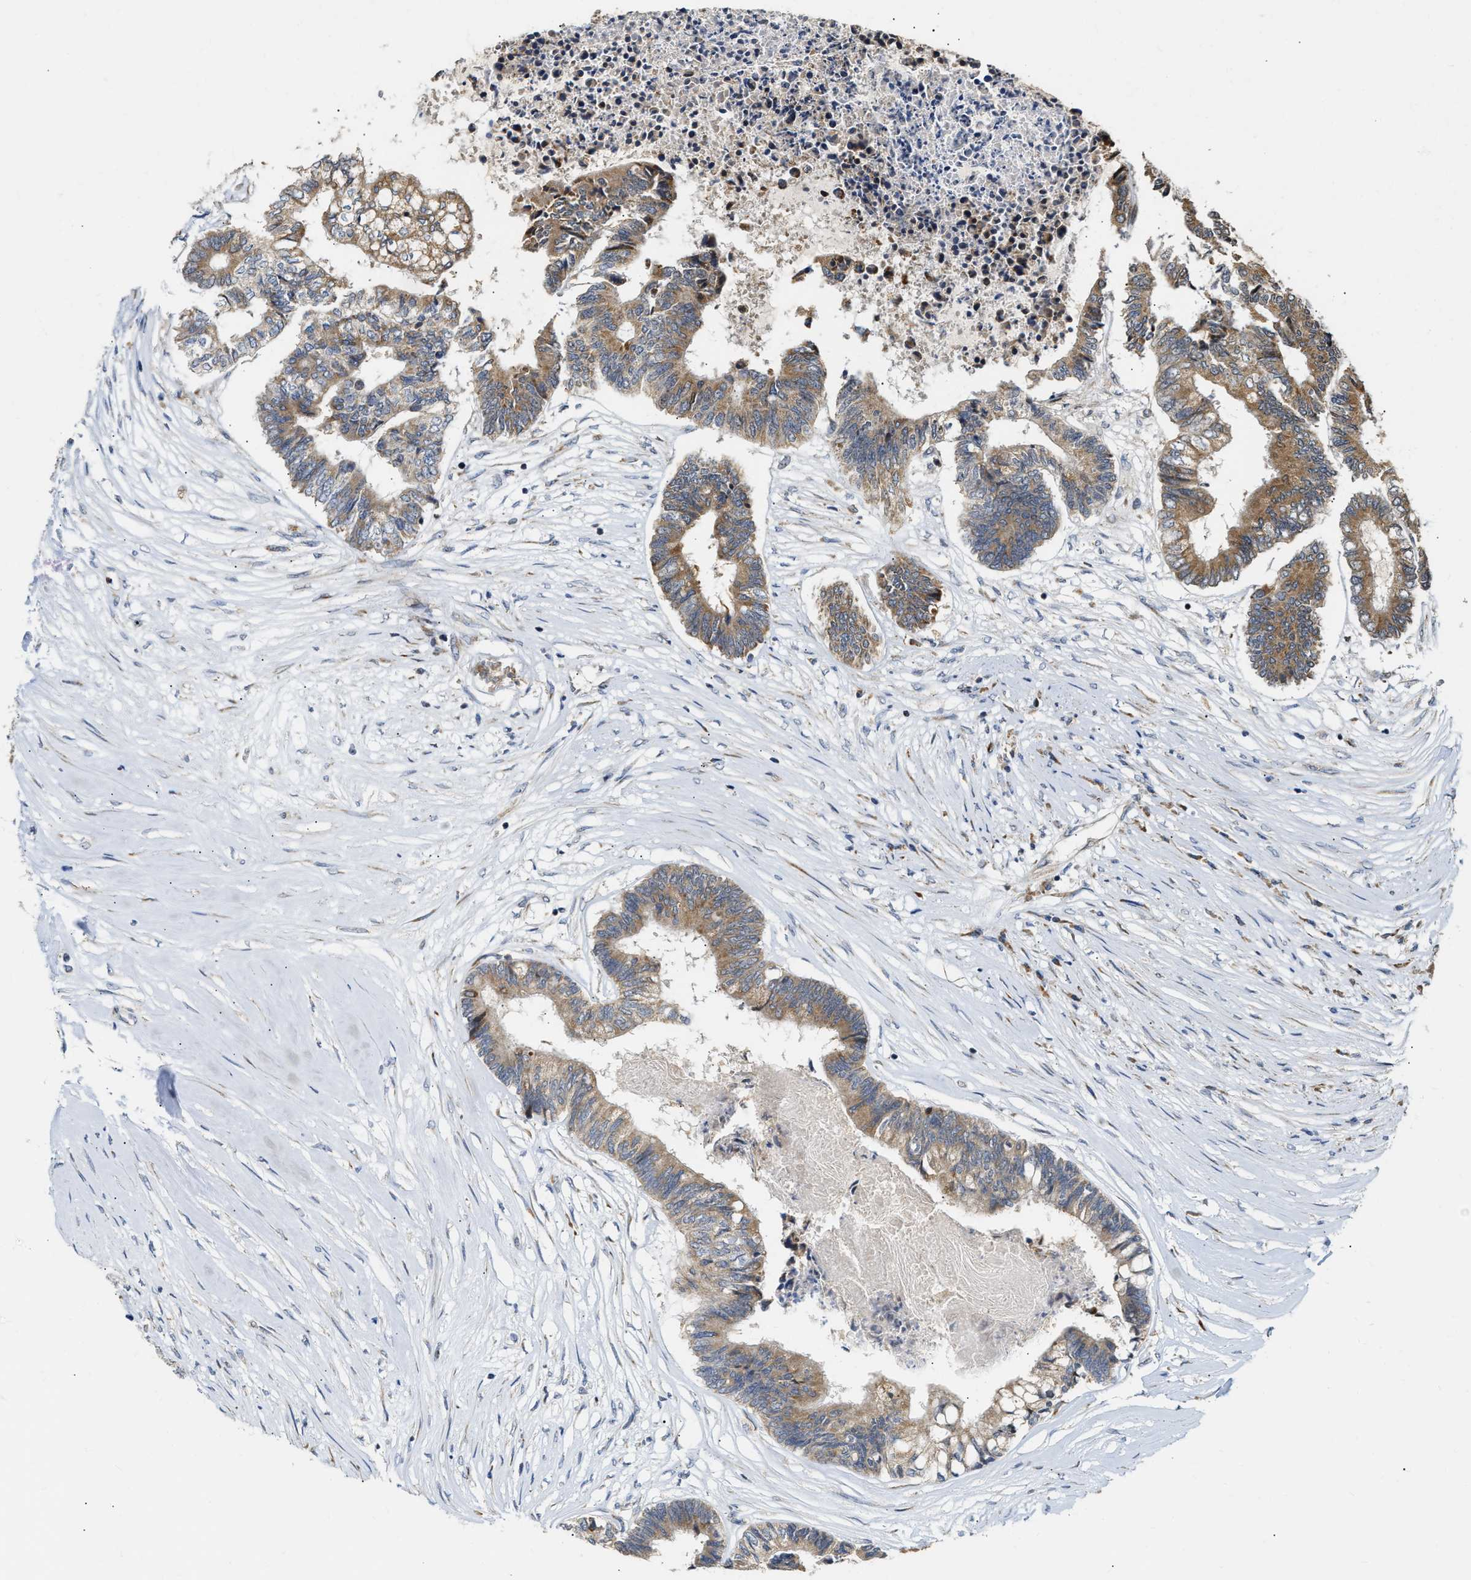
{"staining": {"intensity": "moderate", "quantity": ">75%", "location": "cytoplasmic/membranous"}, "tissue": "colorectal cancer", "cell_type": "Tumor cells", "image_type": "cancer", "snomed": [{"axis": "morphology", "description": "Adenocarcinoma, NOS"}, {"axis": "topography", "description": "Rectum"}], "caption": "High-magnification brightfield microscopy of colorectal adenocarcinoma stained with DAB (3,3'-diaminobenzidine) (brown) and counterstained with hematoxylin (blue). tumor cells exhibit moderate cytoplasmic/membranous staining is present in about>75% of cells.", "gene": "DEPTOR", "patient": {"sex": "male", "age": 63}}